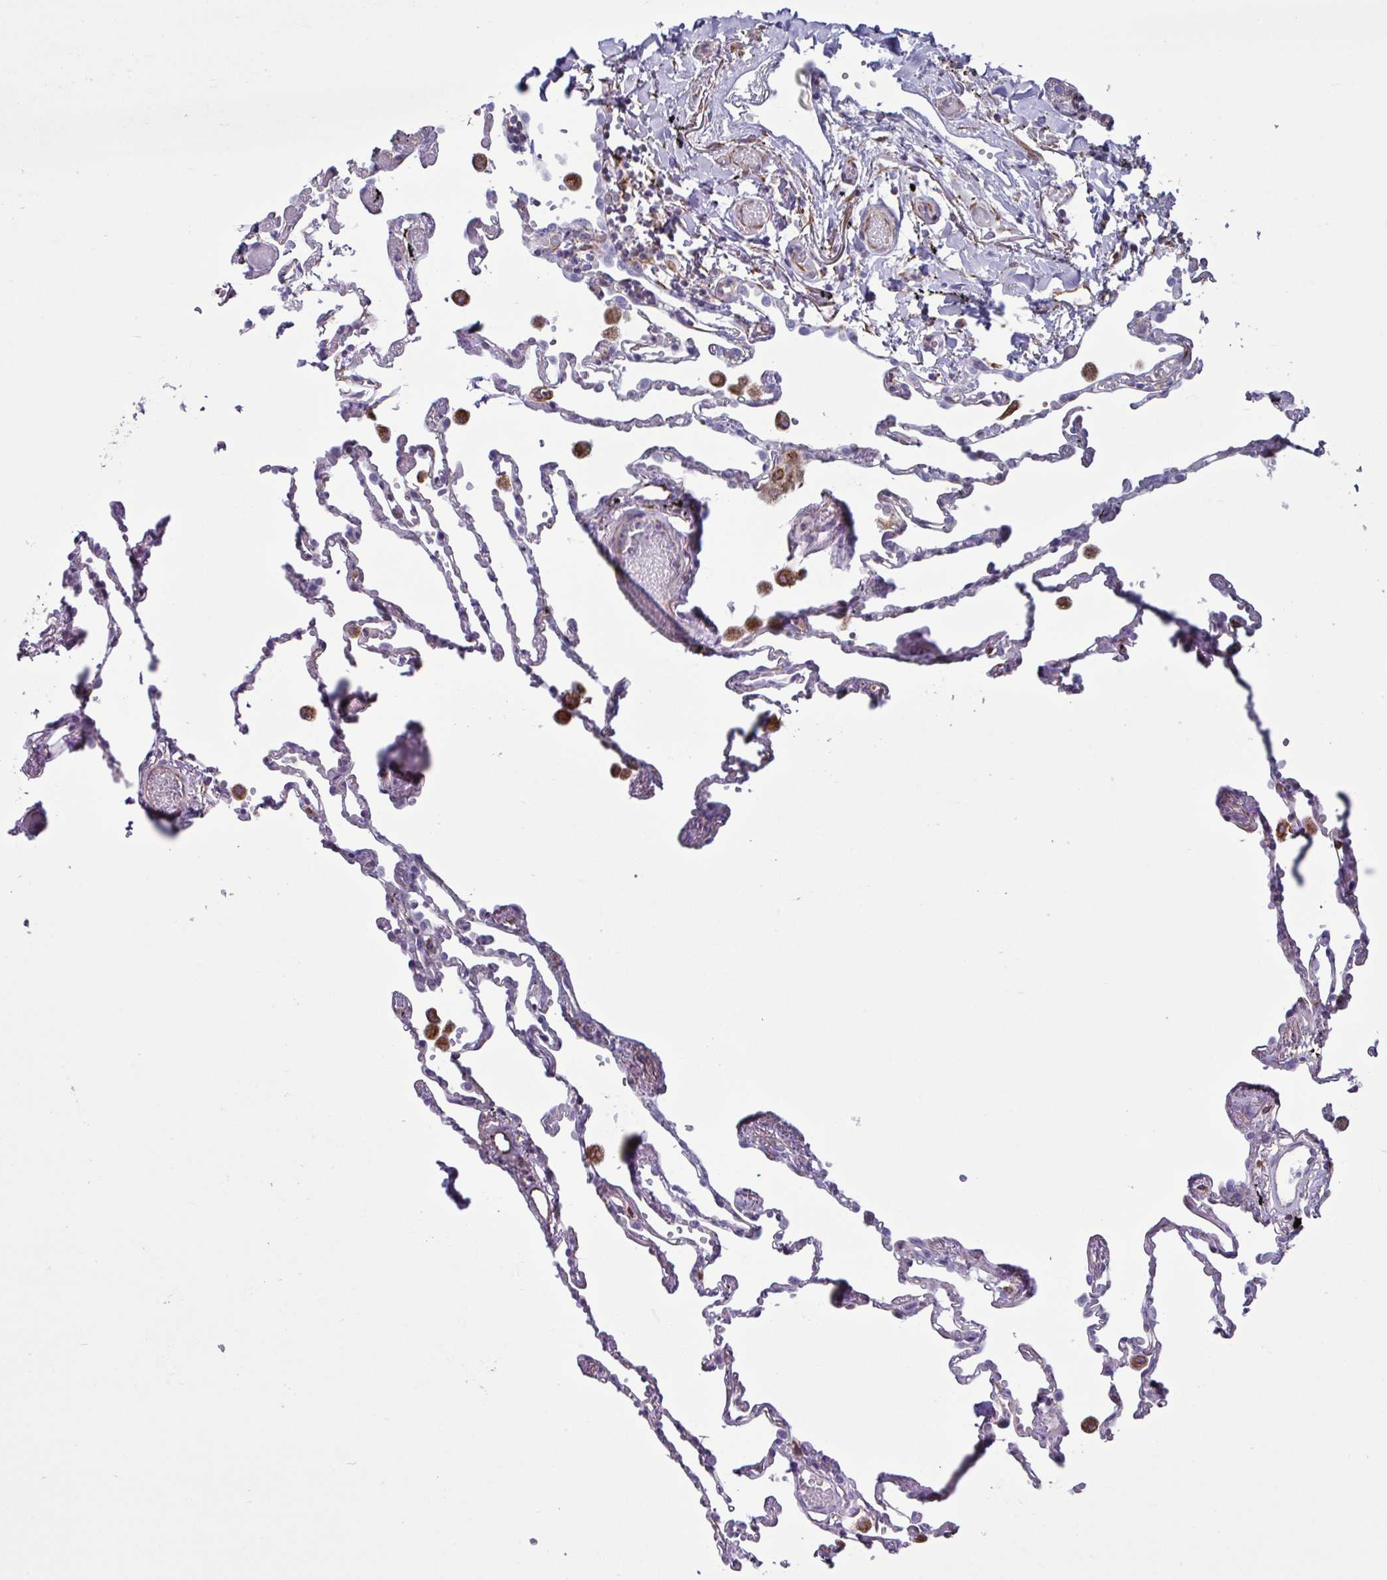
{"staining": {"intensity": "strong", "quantity": "<25%", "location": "cytoplasmic/membranous"}, "tissue": "lung", "cell_type": "Alveolar cells", "image_type": "normal", "snomed": [{"axis": "morphology", "description": "Normal tissue, NOS"}, {"axis": "topography", "description": "Lung"}], "caption": "Immunohistochemical staining of unremarkable lung displays <25% levels of strong cytoplasmic/membranous protein staining in about <25% of alveolar cells. (Brightfield microscopy of DAB IHC at high magnification).", "gene": "TMEM86B", "patient": {"sex": "female", "age": 67}}